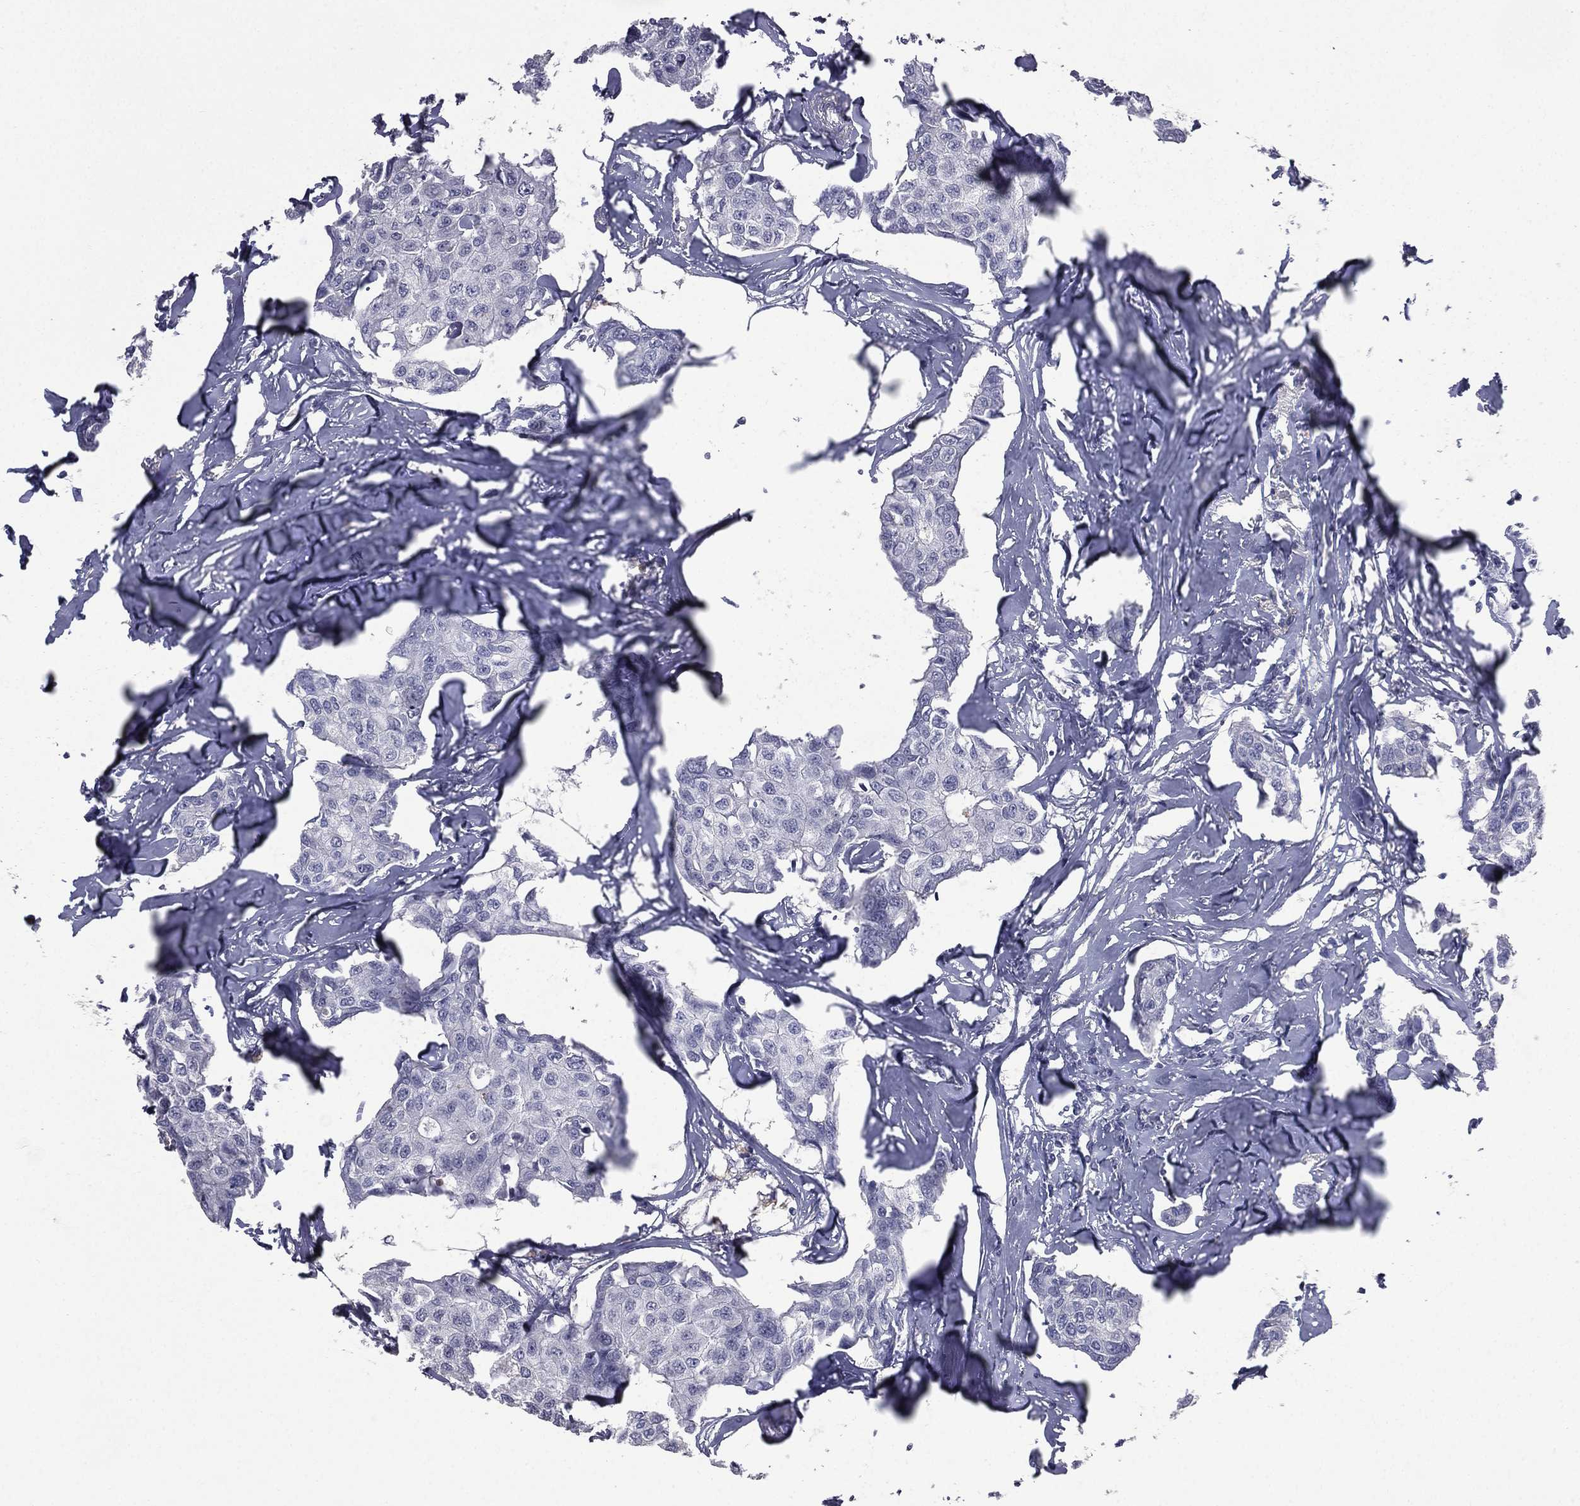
{"staining": {"intensity": "negative", "quantity": "none", "location": "none"}, "tissue": "breast cancer", "cell_type": "Tumor cells", "image_type": "cancer", "snomed": [{"axis": "morphology", "description": "Duct carcinoma"}, {"axis": "topography", "description": "Breast"}], "caption": "Human breast invasive ductal carcinoma stained for a protein using immunohistochemistry (IHC) demonstrates no positivity in tumor cells.", "gene": "ESX1", "patient": {"sex": "female", "age": 80}}